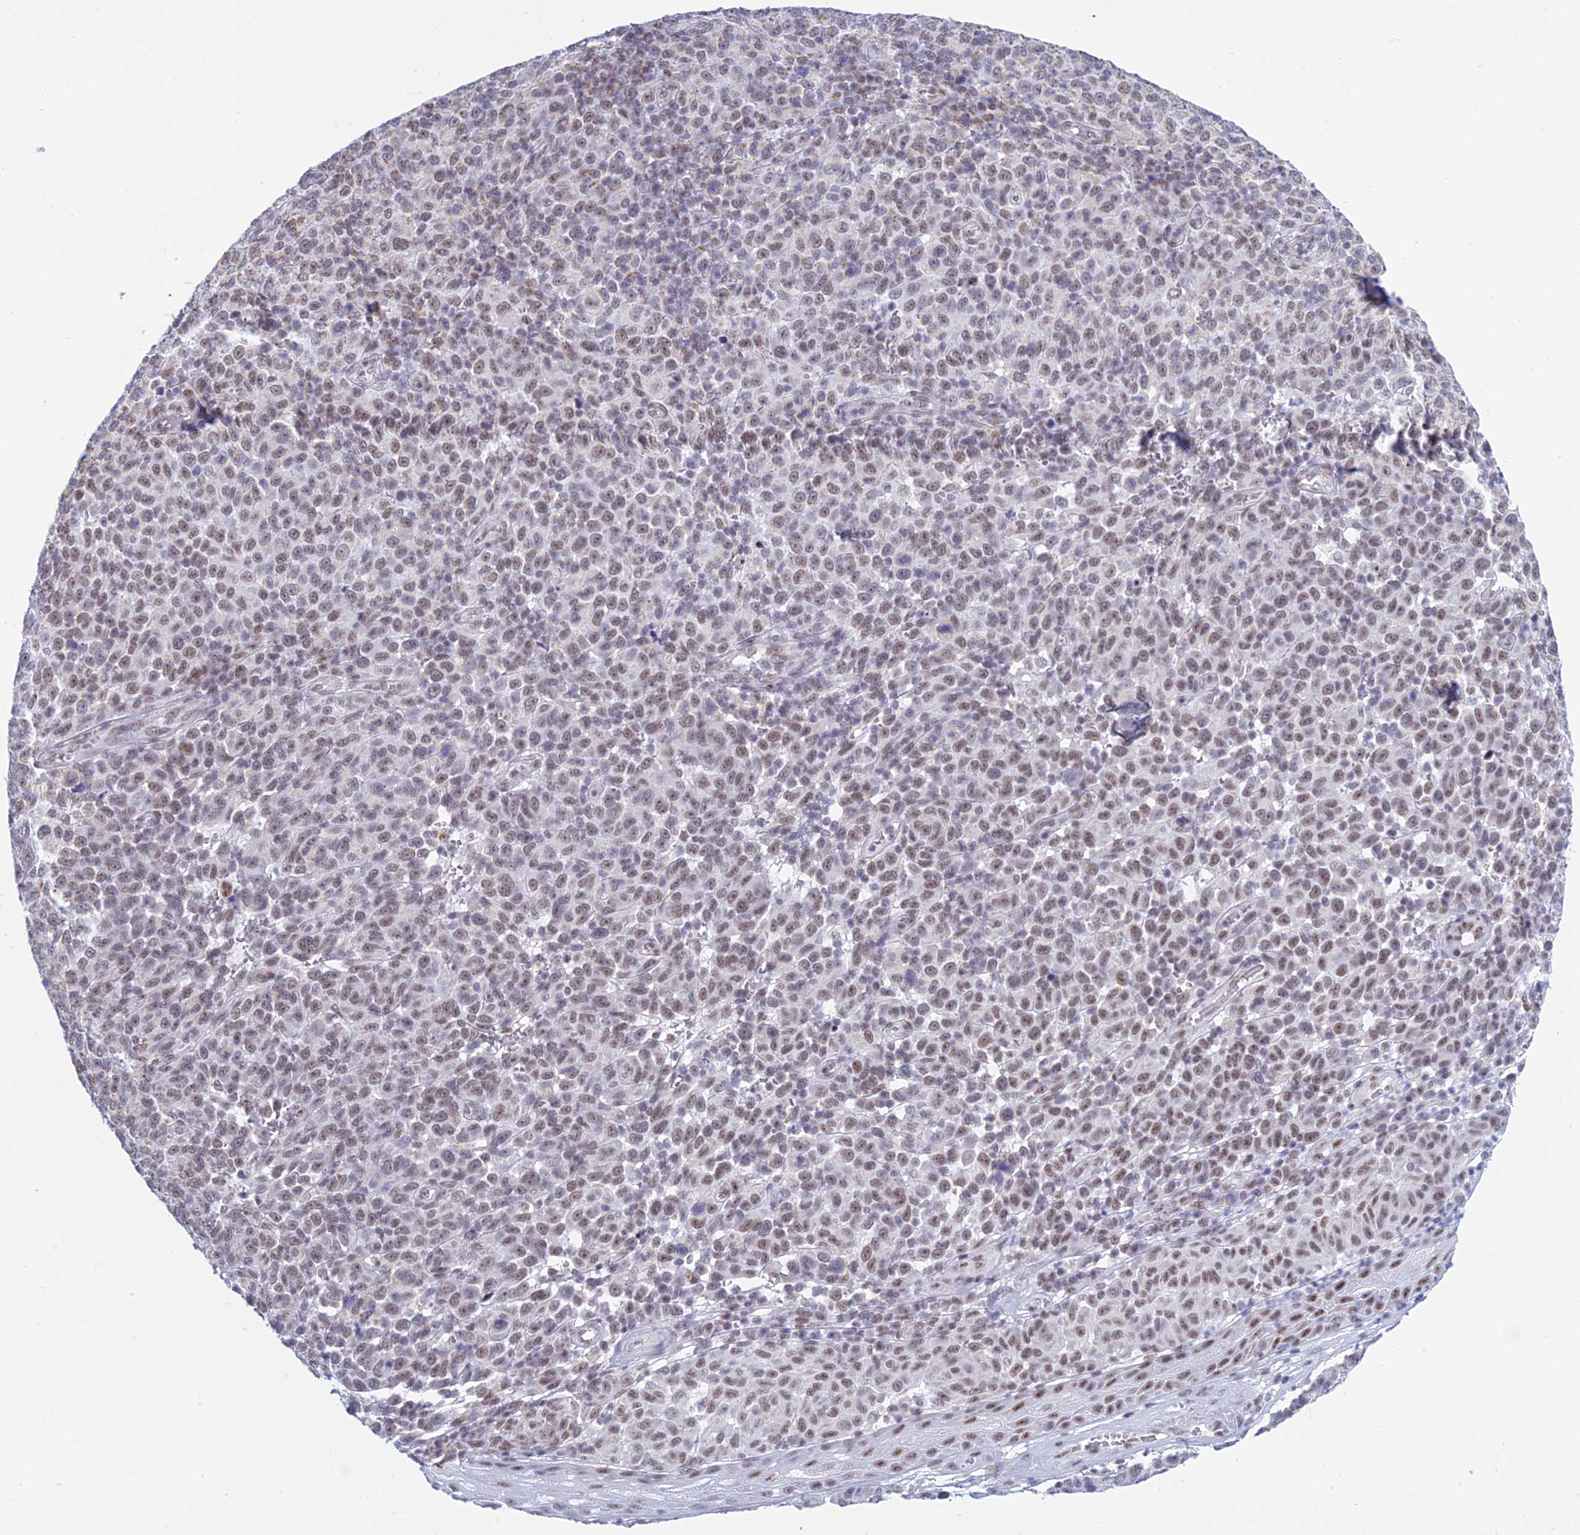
{"staining": {"intensity": "moderate", "quantity": "25%-75%", "location": "nuclear"}, "tissue": "melanoma", "cell_type": "Tumor cells", "image_type": "cancer", "snomed": [{"axis": "morphology", "description": "Malignant melanoma, NOS"}, {"axis": "topography", "description": "Skin"}], "caption": "Melanoma stained with IHC reveals moderate nuclear positivity in about 25%-75% of tumor cells.", "gene": "KLF14", "patient": {"sex": "male", "age": 49}}